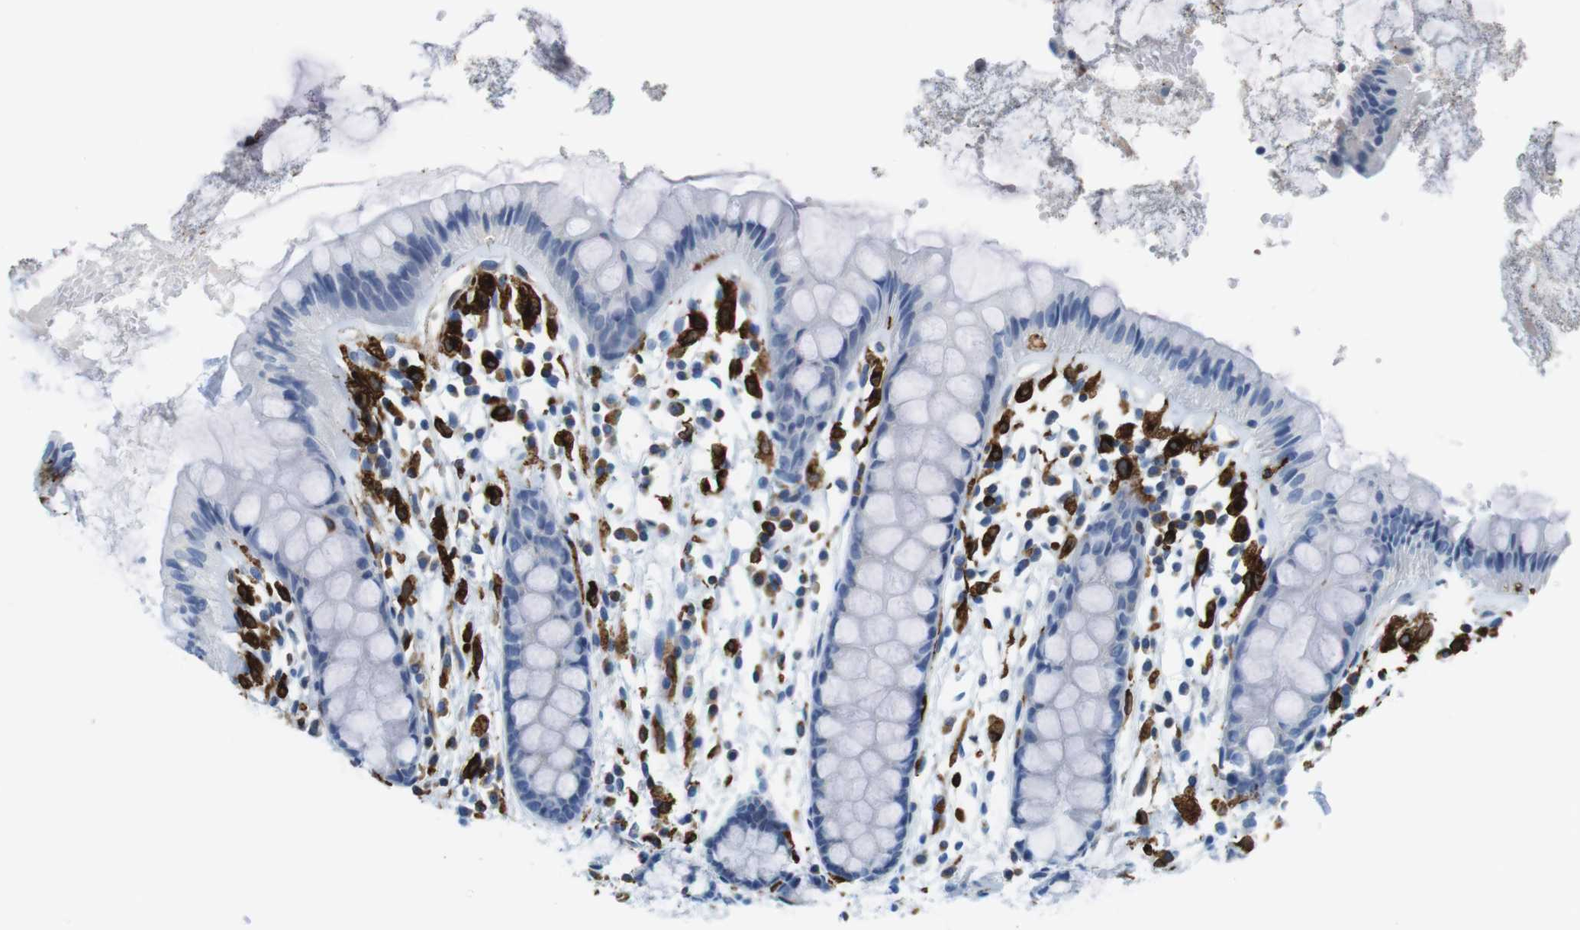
{"staining": {"intensity": "moderate", "quantity": "<25%", "location": "cytoplasmic/membranous"}, "tissue": "rectum", "cell_type": "Glandular cells", "image_type": "normal", "snomed": [{"axis": "morphology", "description": "Normal tissue, NOS"}, {"axis": "topography", "description": "Rectum"}], "caption": "Approximately <25% of glandular cells in normal rectum reveal moderate cytoplasmic/membranous protein positivity as visualized by brown immunohistochemical staining.", "gene": "CIITA", "patient": {"sex": "female", "age": 66}}